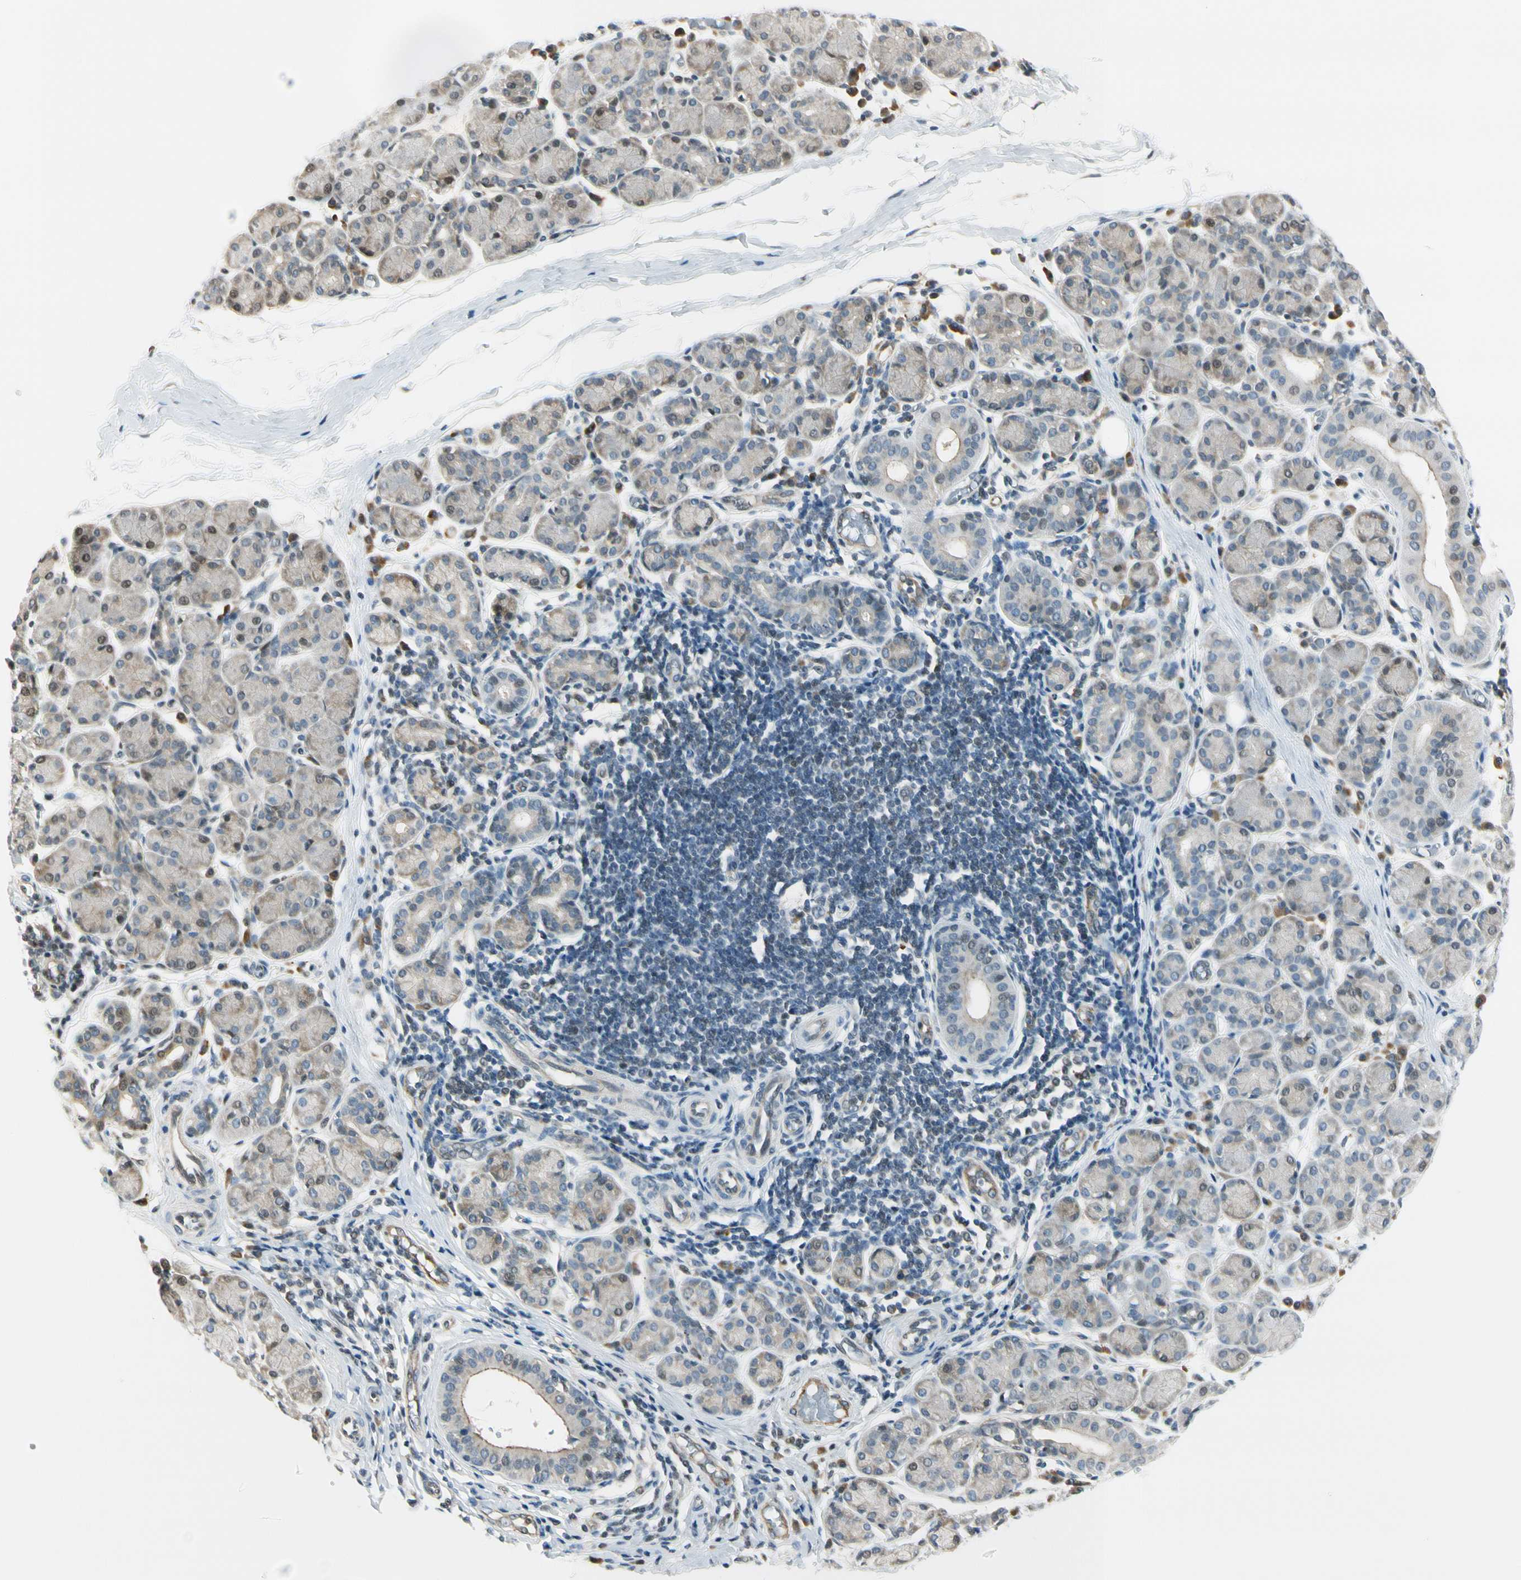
{"staining": {"intensity": "weak", "quantity": "25%-75%", "location": "cytoplasmic/membranous,nuclear"}, "tissue": "salivary gland", "cell_type": "Glandular cells", "image_type": "normal", "snomed": [{"axis": "morphology", "description": "Normal tissue, NOS"}, {"axis": "morphology", "description": "Inflammation, NOS"}, {"axis": "topography", "description": "Lymph node"}, {"axis": "topography", "description": "Salivary gland"}], "caption": "Glandular cells exhibit weak cytoplasmic/membranous,nuclear staining in approximately 25%-75% of cells in normal salivary gland.", "gene": "NPDC1", "patient": {"sex": "male", "age": 3}}